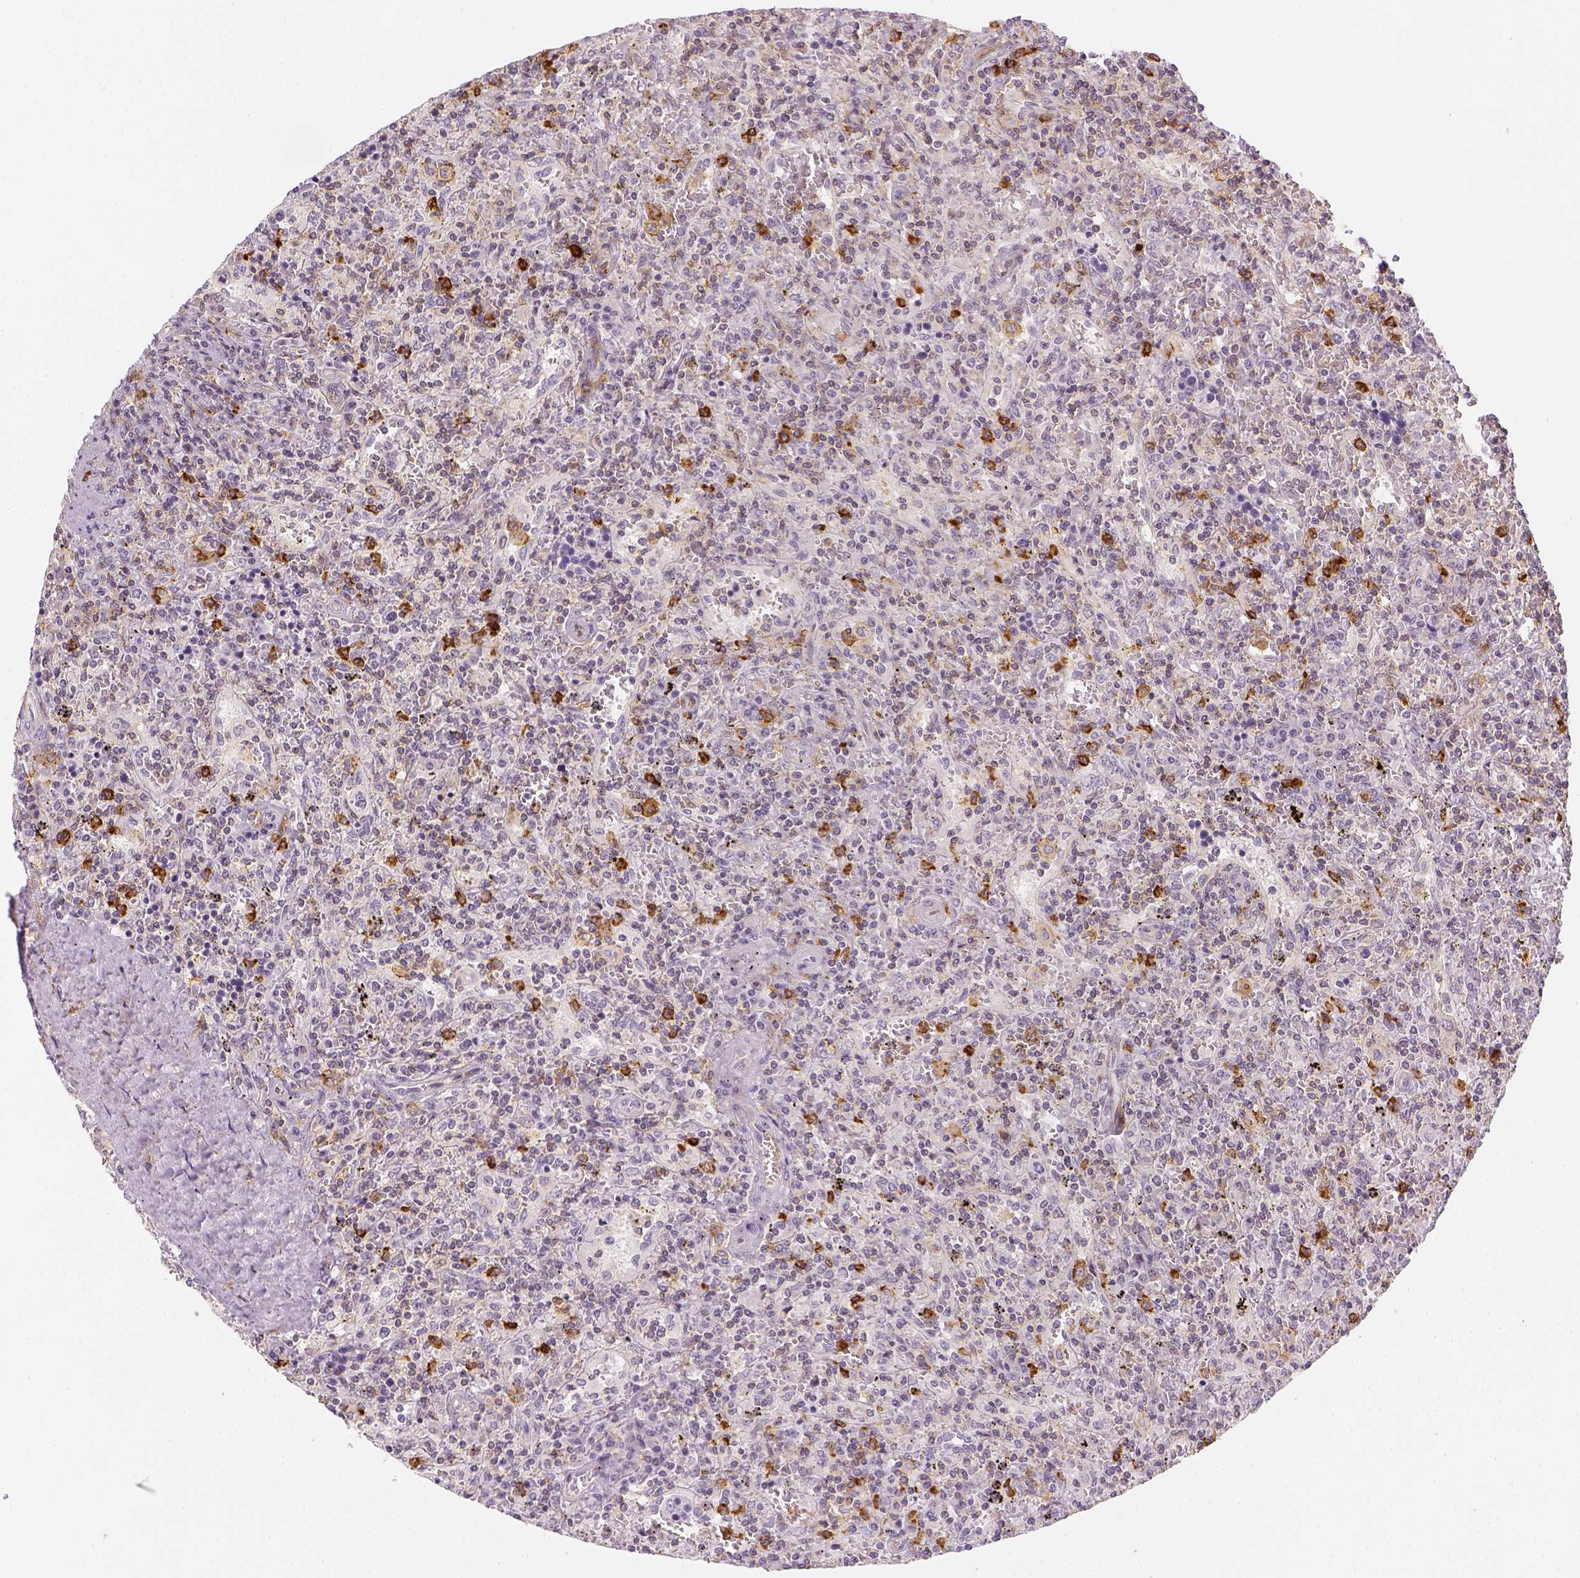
{"staining": {"intensity": "negative", "quantity": "none", "location": "none"}, "tissue": "lymphoma", "cell_type": "Tumor cells", "image_type": "cancer", "snomed": [{"axis": "morphology", "description": "Malignant lymphoma, non-Hodgkin's type, Low grade"}, {"axis": "topography", "description": "Spleen"}], "caption": "Tumor cells are negative for brown protein staining in low-grade malignant lymphoma, non-Hodgkin's type.", "gene": "CD14", "patient": {"sex": "male", "age": 62}}